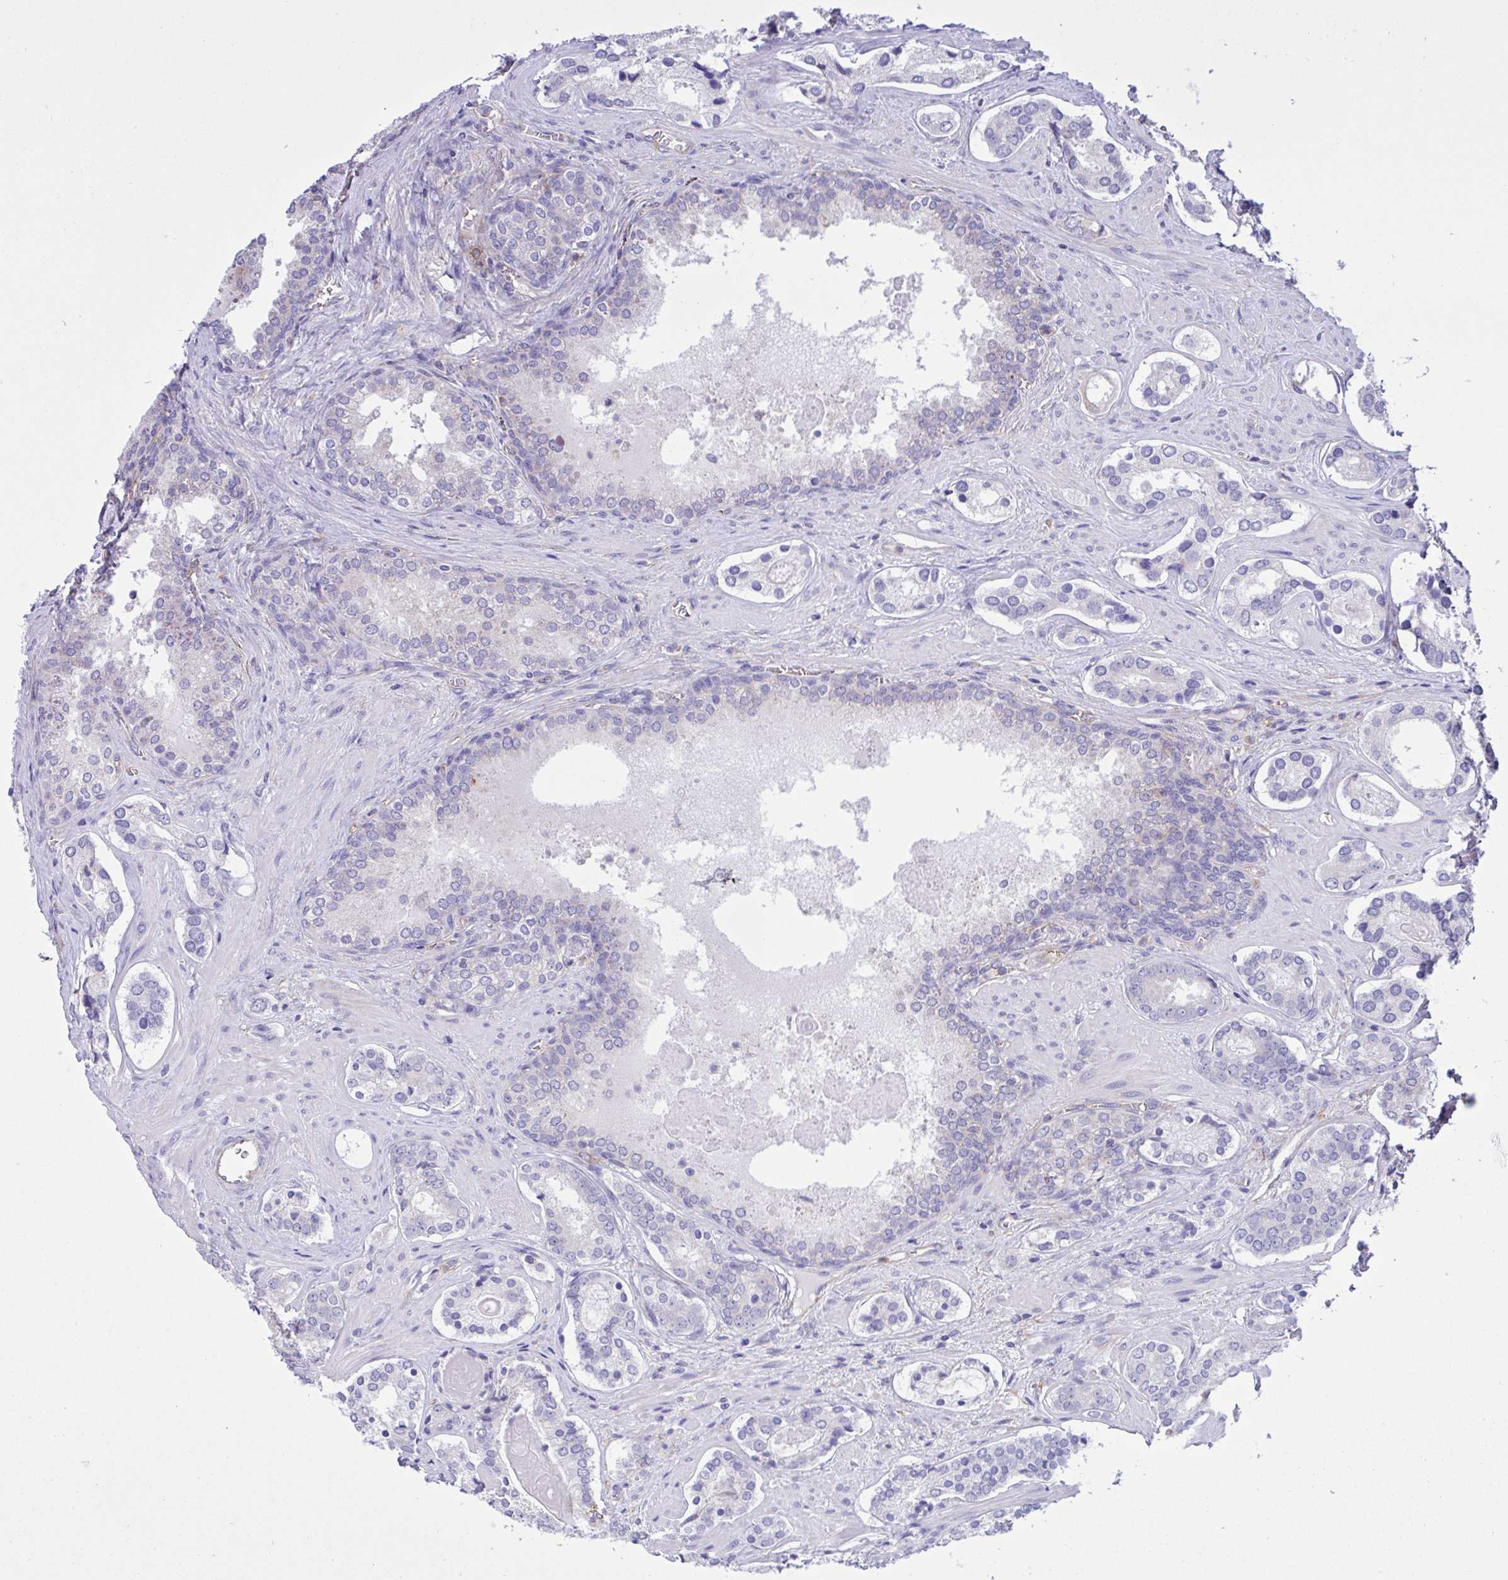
{"staining": {"intensity": "negative", "quantity": "none", "location": "none"}, "tissue": "prostate cancer", "cell_type": "Tumor cells", "image_type": "cancer", "snomed": [{"axis": "morphology", "description": "Adenocarcinoma, Low grade"}, {"axis": "topography", "description": "Prostate"}], "caption": "Immunohistochemical staining of prostate cancer (low-grade adenocarcinoma) reveals no significant staining in tumor cells.", "gene": "OR51M1", "patient": {"sex": "male", "age": 62}}